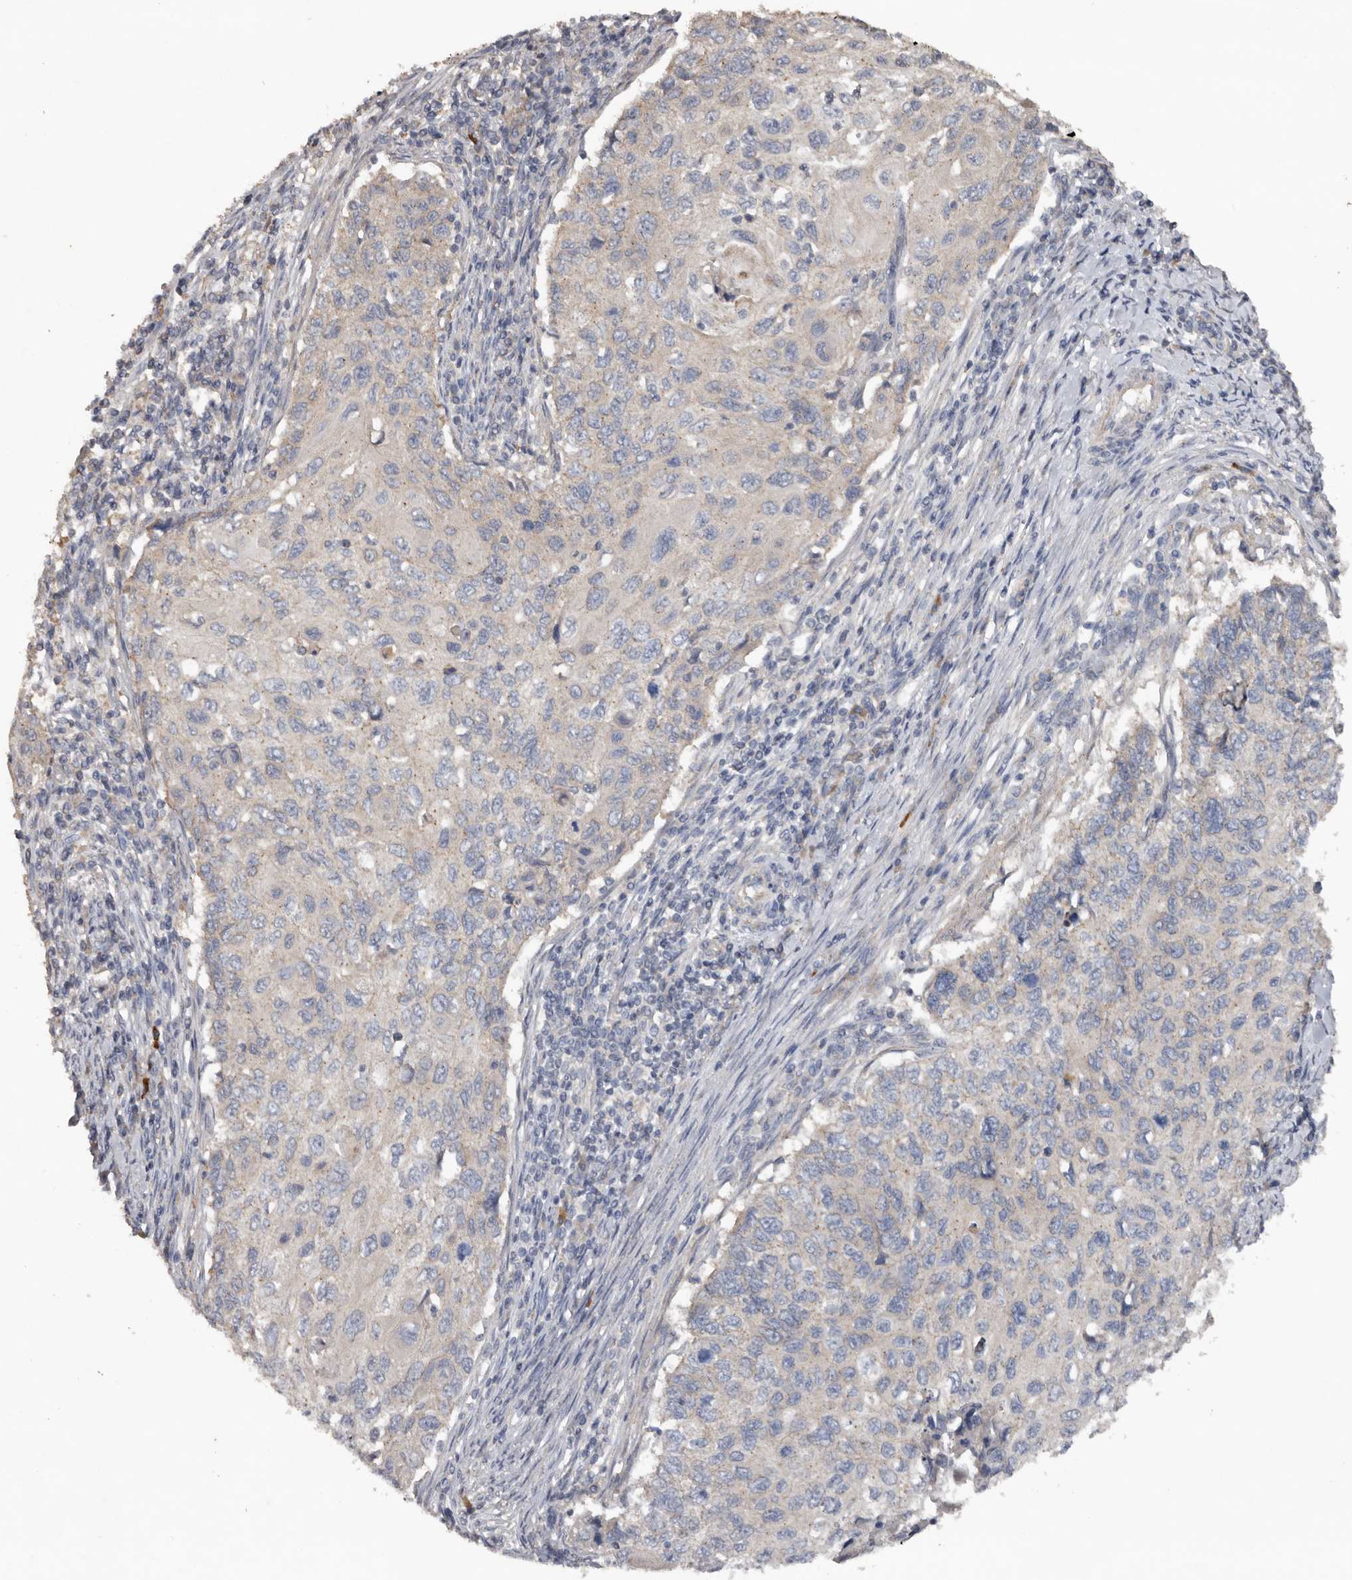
{"staining": {"intensity": "negative", "quantity": "none", "location": "none"}, "tissue": "cervical cancer", "cell_type": "Tumor cells", "image_type": "cancer", "snomed": [{"axis": "morphology", "description": "Squamous cell carcinoma, NOS"}, {"axis": "topography", "description": "Cervix"}], "caption": "A high-resolution histopathology image shows immunohistochemistry staining of squamous cell carcinoma (cervical), which displays no significant positivity in tumor cells.", "gene": "HYAL4", "patient": {"sex": "female", "age": 70}}